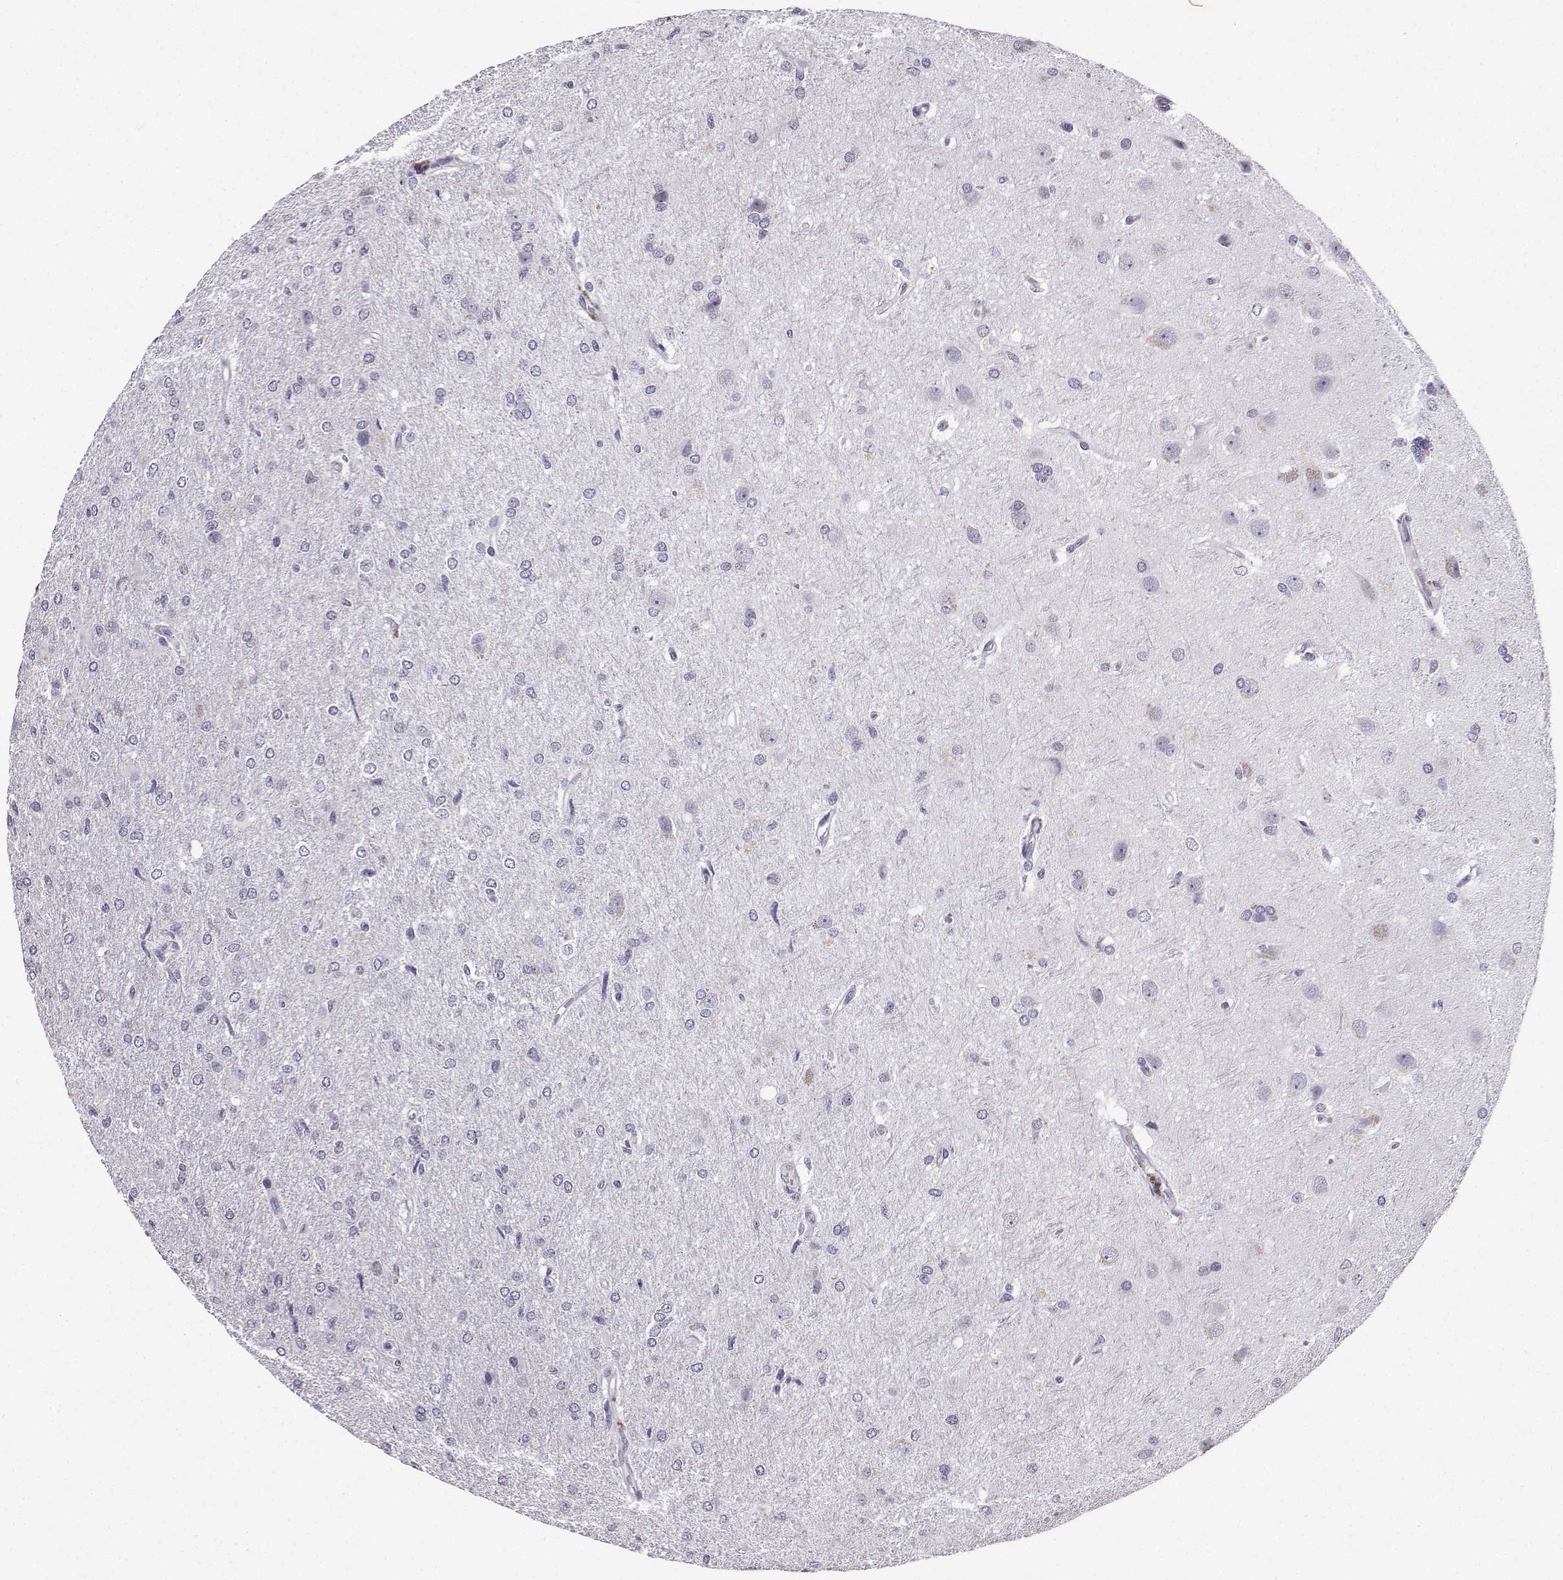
{"staining": {"intensity": "negative", "quantity": "none", "location": "none"}, "tissue": "glioma", "cell_type": "Tumor cells", "image_type": "cancer", "snomed": [{"axis": "morphology", "description": "Glioma, malignant, High grade"}, {"axis": "topography", "description": "Brain"}], "caption": "IHC of malignant glioma (high-grade) demonstrates no staining in tumor cells.", "gene": "SPAG11B", "patient": {"sex": "male", "age": 68}}